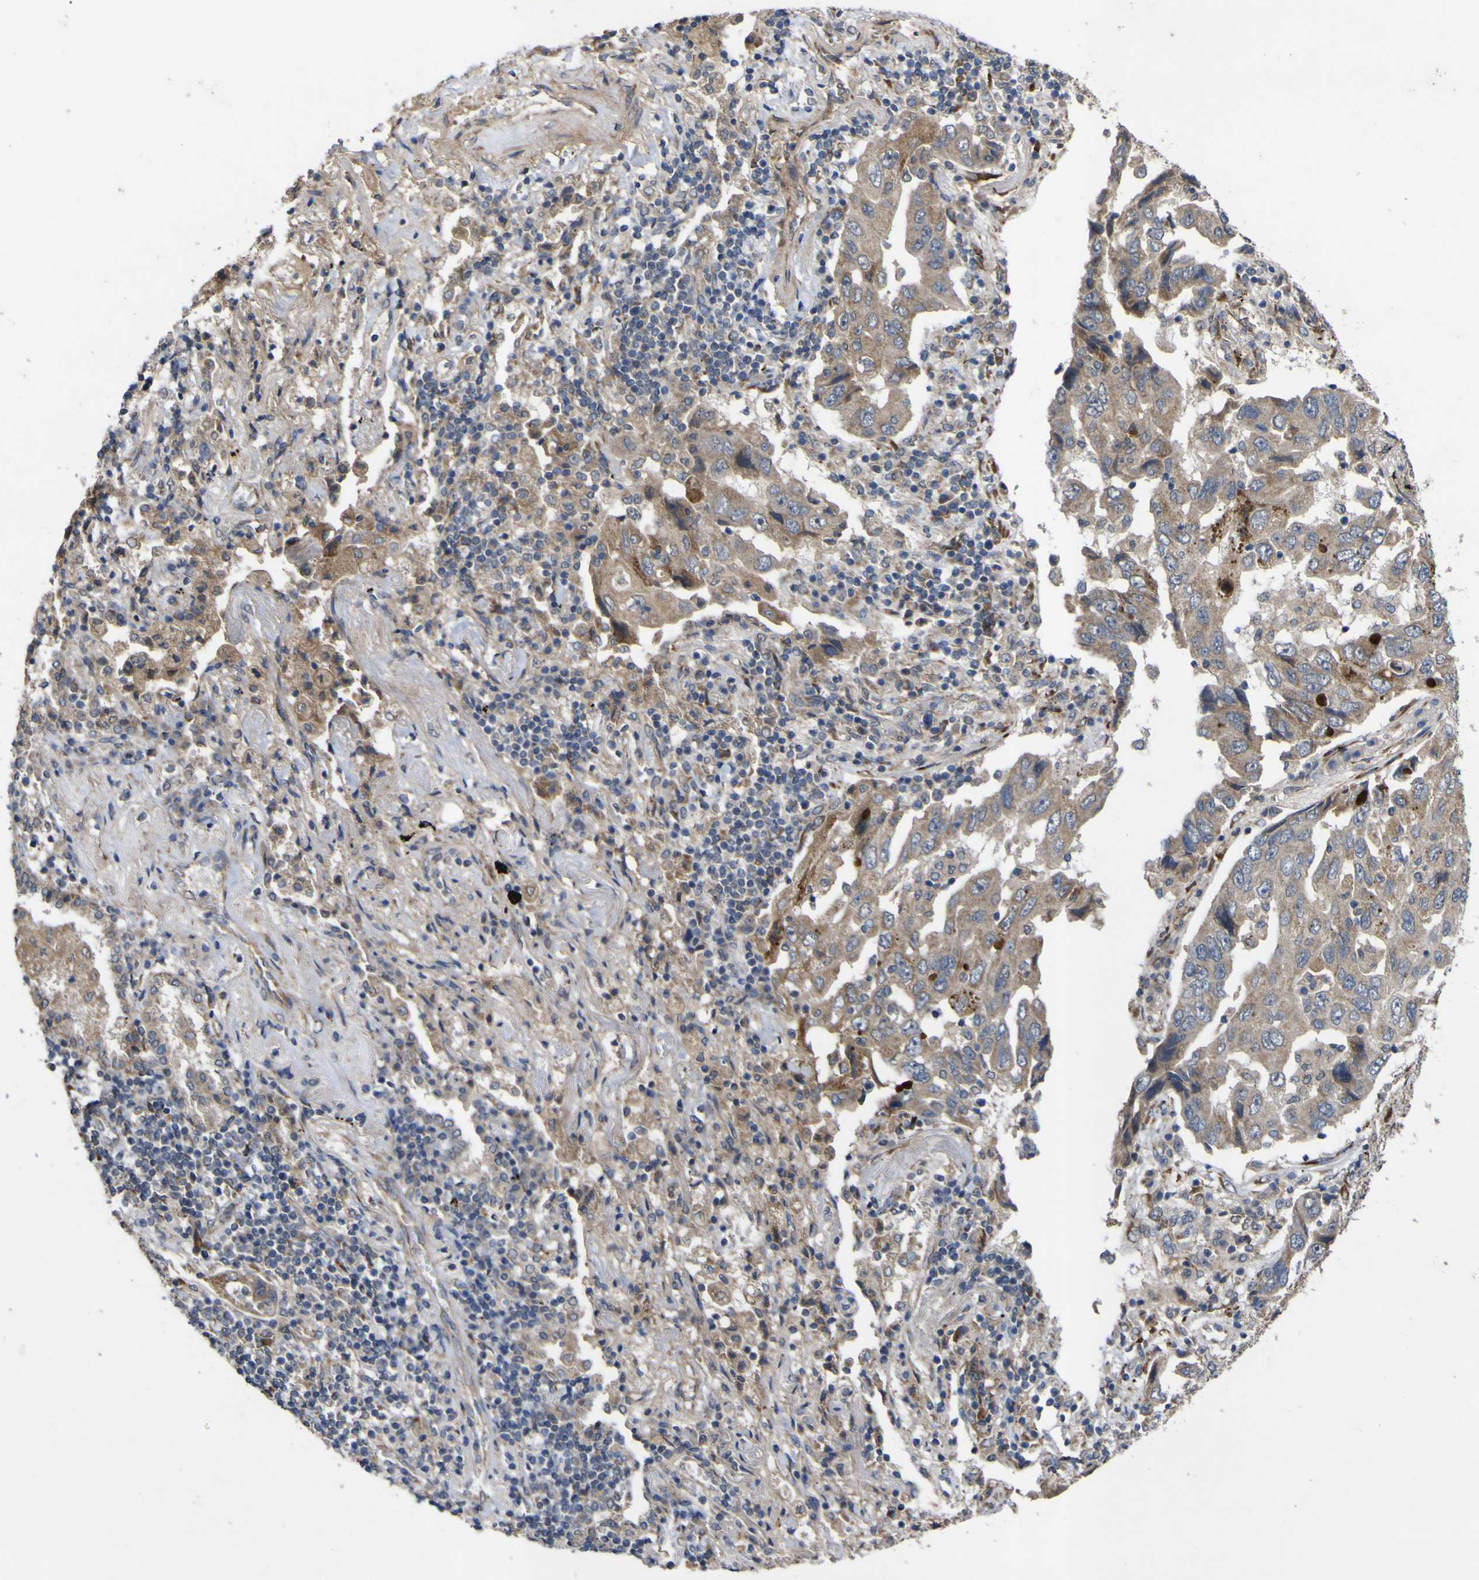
{"staining": {"intensity": "weak", "quantity": ">75%", "location": "cytoplasmic/membranous"}, "tissue": "lung cancer", "cell_type": "Tumor cells", "image_type": "cancer", "snomed": [{"axis": "morphology", "description": "Adenocarcinoma, NOS"}, {"axis": "topography", "description": "Lung"}], "caption": "There is low levels of weak cytoplasmic/membranous staining in tumor cells of adenocarcinoma (lung), as demonstrated by immunohistochemical staining (brown color).", "gene": "IRAK2", "patient": {"sex": "female", "age": 65}}